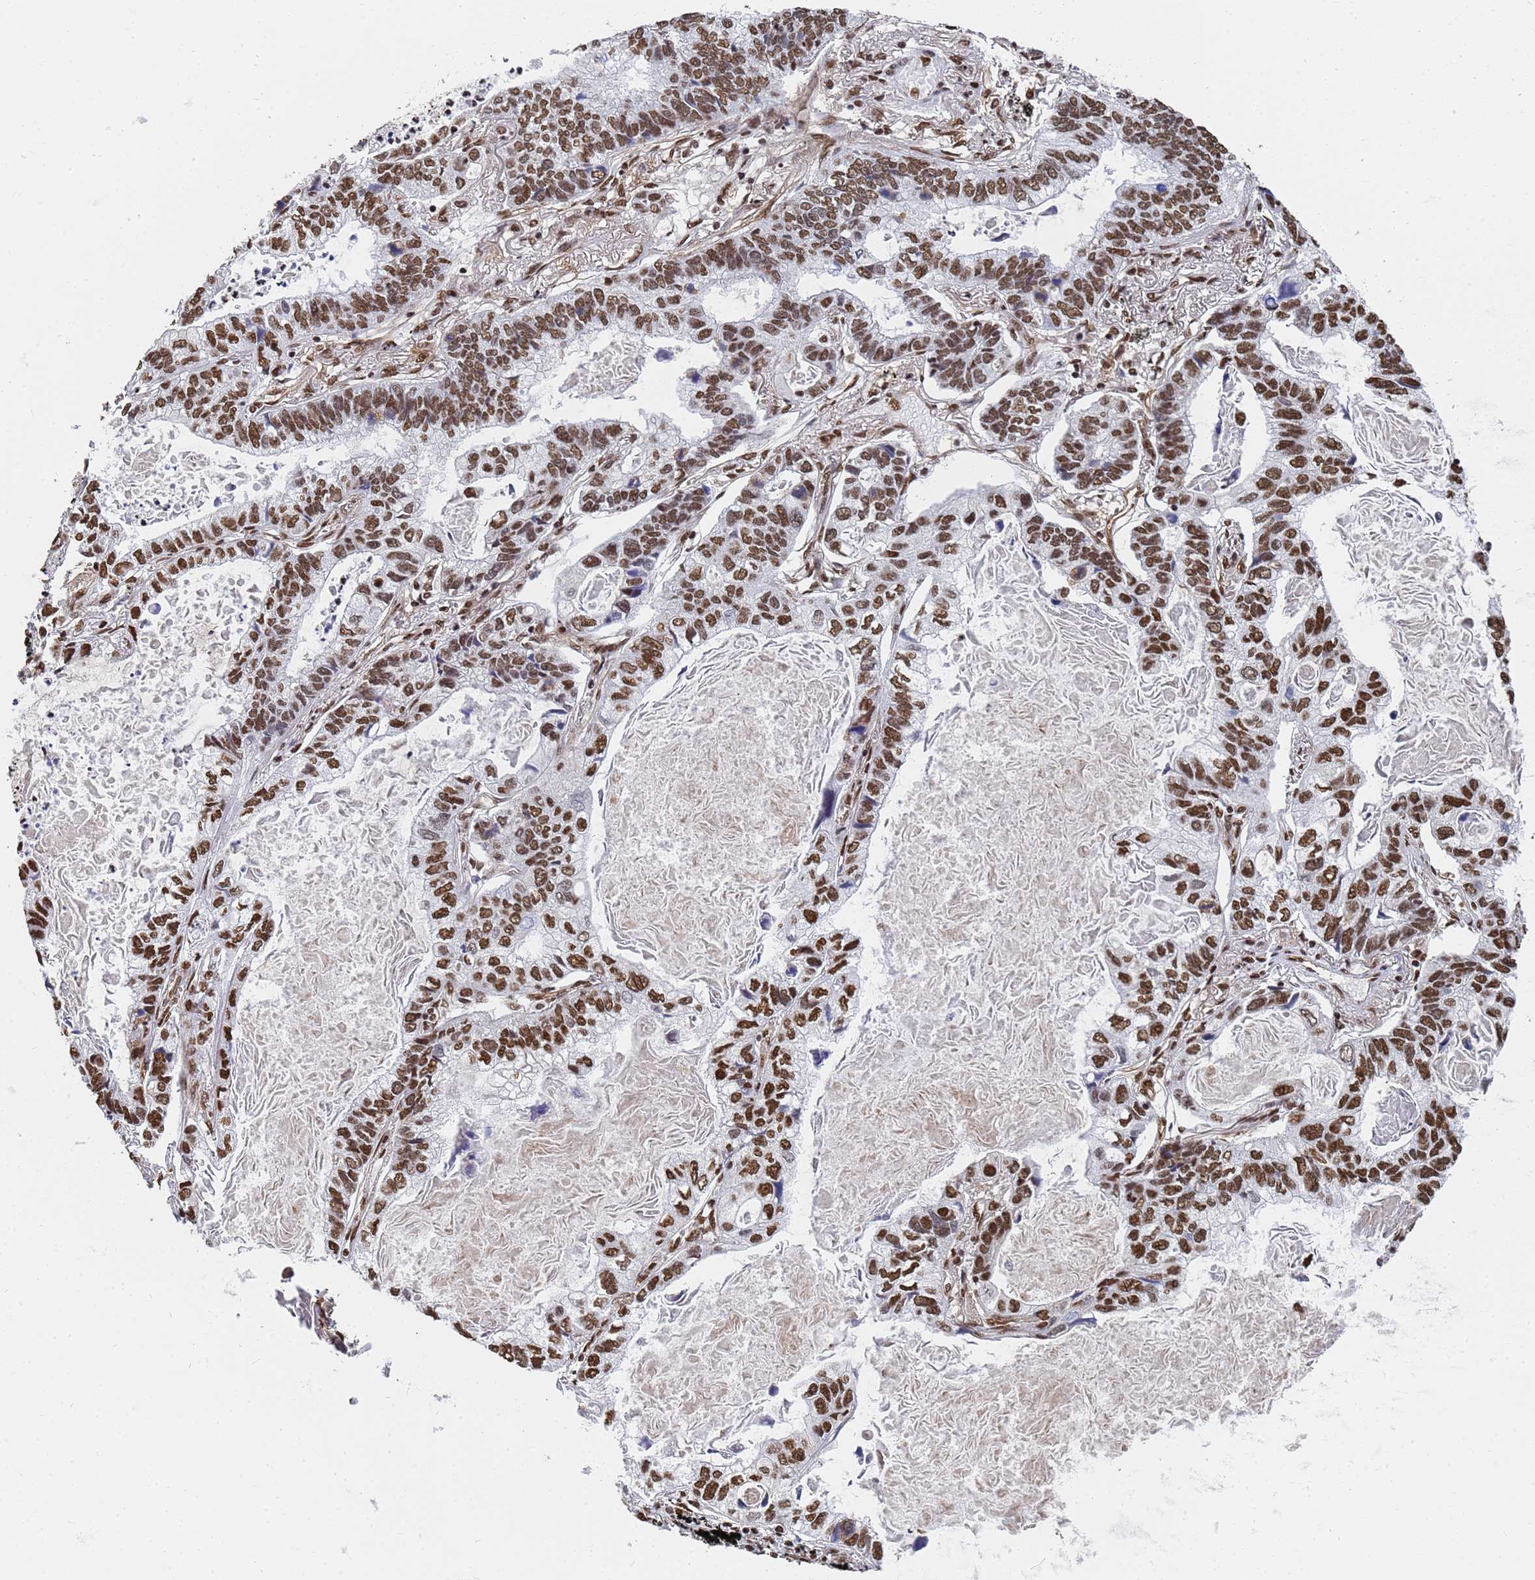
{"staining": {"intensity": "strong", "quantity": ">75%", "location": "nuclear"}, "tissue": "lung cancer", "cell_type": "Tumor cells", "image_type": "cancer", "snomed": [{"axis": "morphology", "description": "Adenocarcinoma, NOS"}, {"axis": "topography", "description": "Lung"}], "caption": "An image showing strong nuclear positivity in approximately >75% of tumor cells in adenocarcinoma (lung), as visualized by brown immunohistochemical staining.", "gene": "RAVER2", "patient": {"sex": "male", "age": 67}}